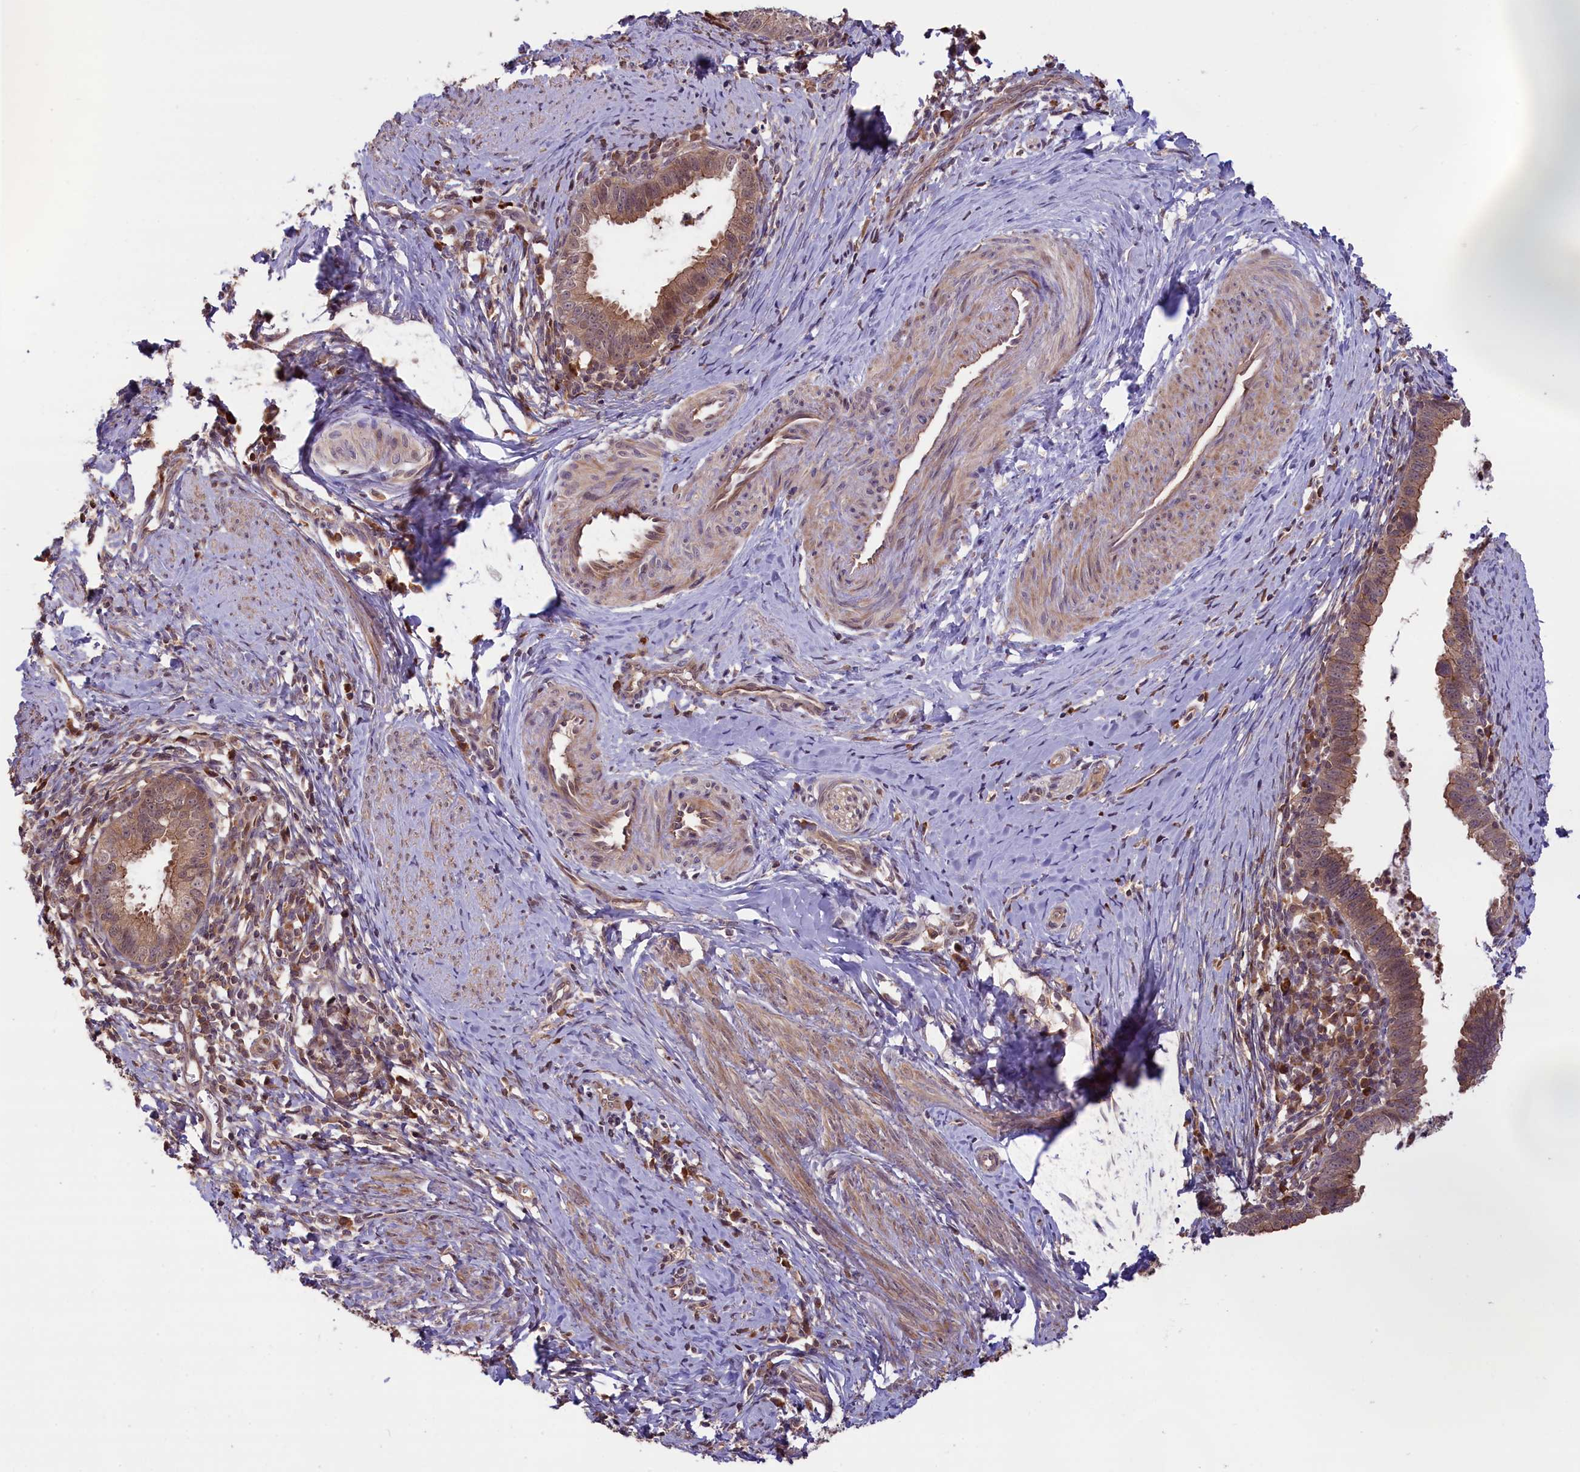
{"staining": {"intensity": "moderate", "quantity": ">75%", "location": "cytoplasmic/membranous"}, "tissue": "cervical cancer", "cell_type": "Tumor cells", "image_type": "cancer", "snomed": [{"axis": "morphology", "description": "Adenocarcinoma, NOS"}, {"axis": "topography", "description": "Cervix"}], "caption": "Brown immunohistochemical staining in human cervical cancer (adenocarcinoma) displays moderate cytoplasmic/membranous expression in about >75% of tumor cells.", "gene": "RIC8A", "patient": {"sex": "female", "age": 36}}